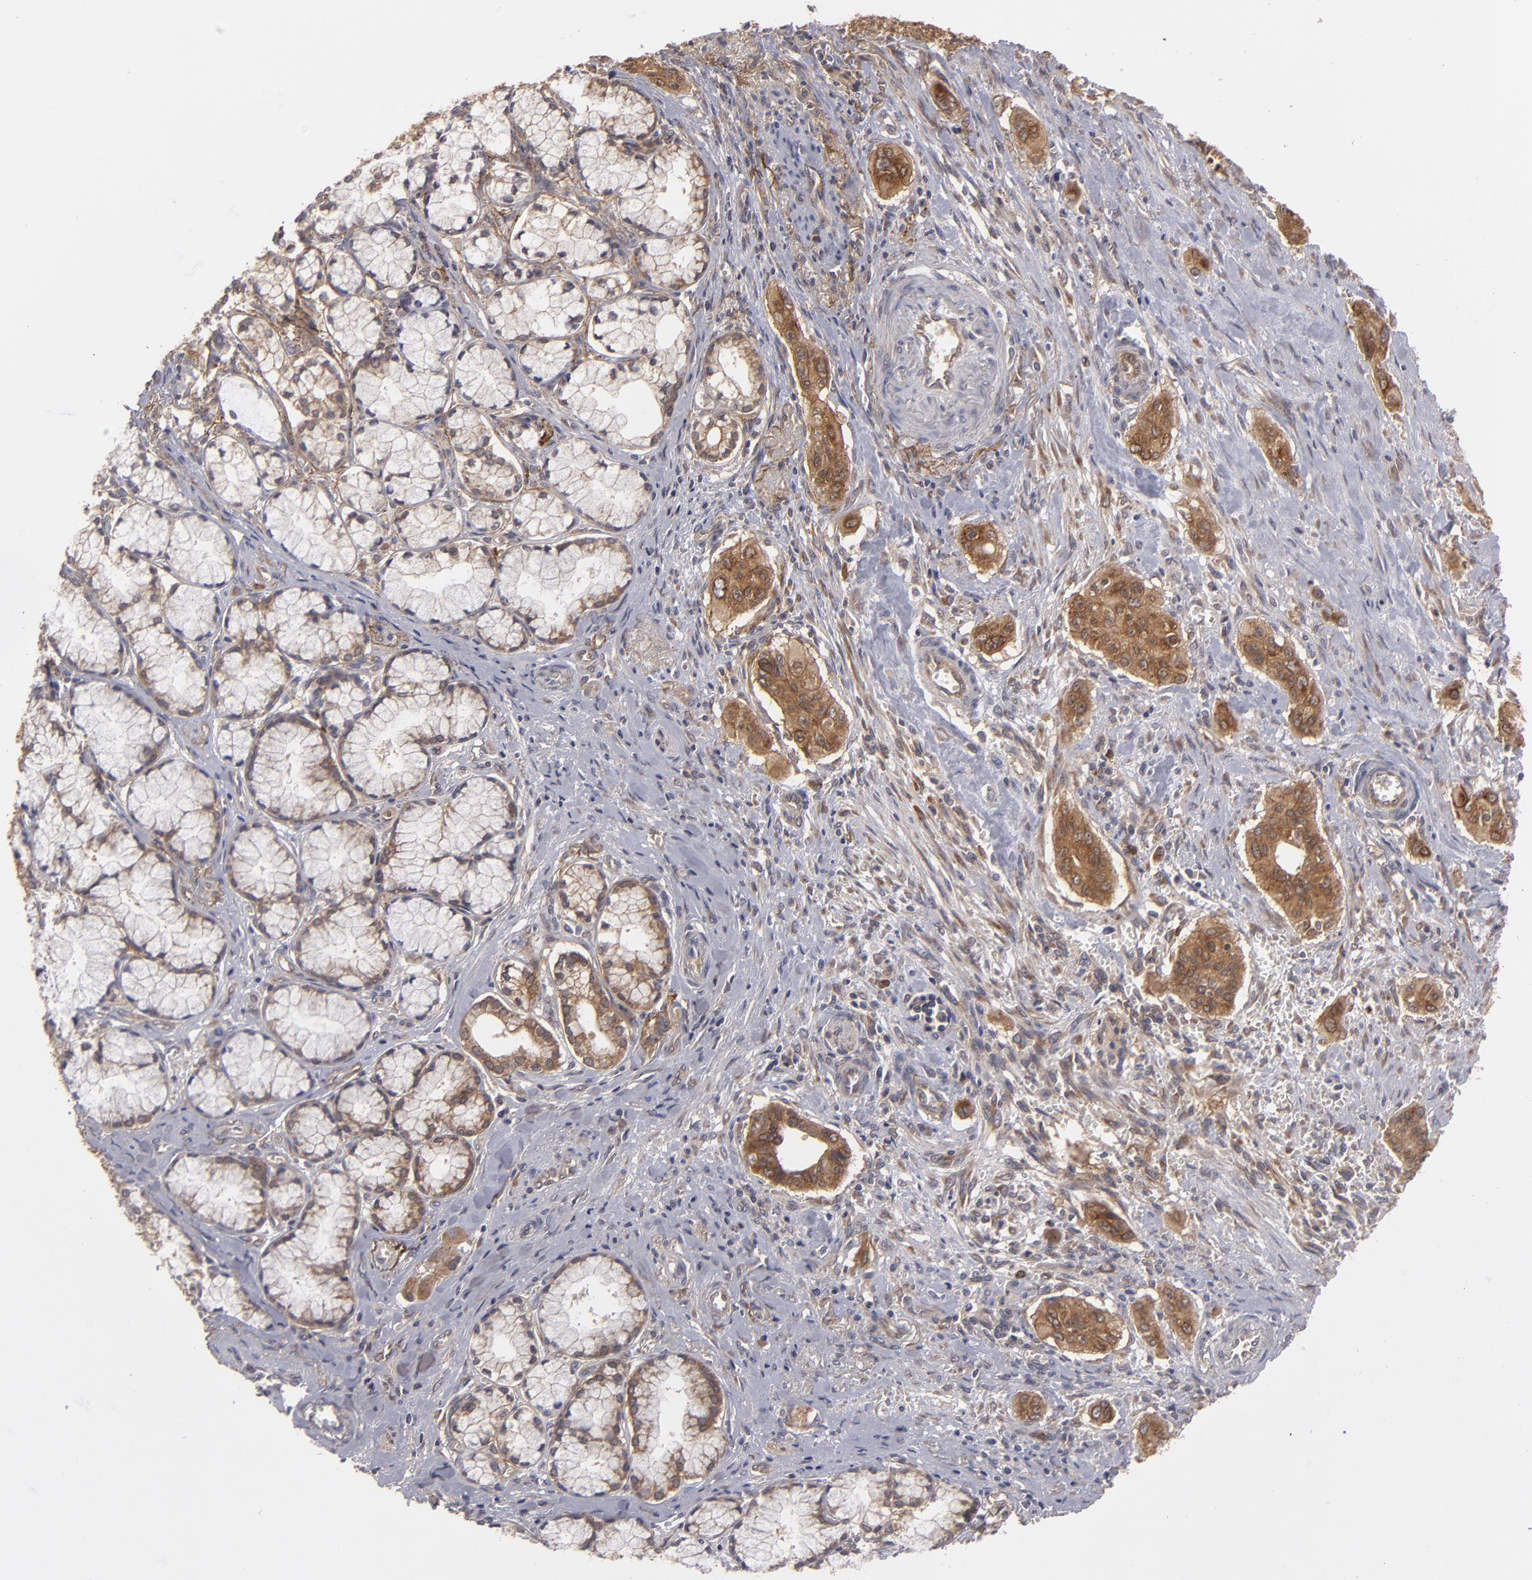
{"staining": {"intensity": "moderate", "quantity": ">75%", "location": "cytoplasmic/membranous"}, "tissue": "pancreatic cancer", "cell_type": "Tumor cells", "image_type": "cancer", "snomed": [{"axis": "morphology", "description": "Adenocarcinoma, NOS"}, {"axis": "topography", "description": "Pancreas"}], "caption": "Immunohistochemistry micrograph of neoplastic tissue: human pancreatic cancer stained using IHC demonstrates medium levels of moderate protein expression localized specifically in the cytoplasmic/membranous of tumor cells, appearing as a cytoplasmic/membranous brown color.", "gene": "BMP6", "patient": {"sex": "male", "age": 77}}